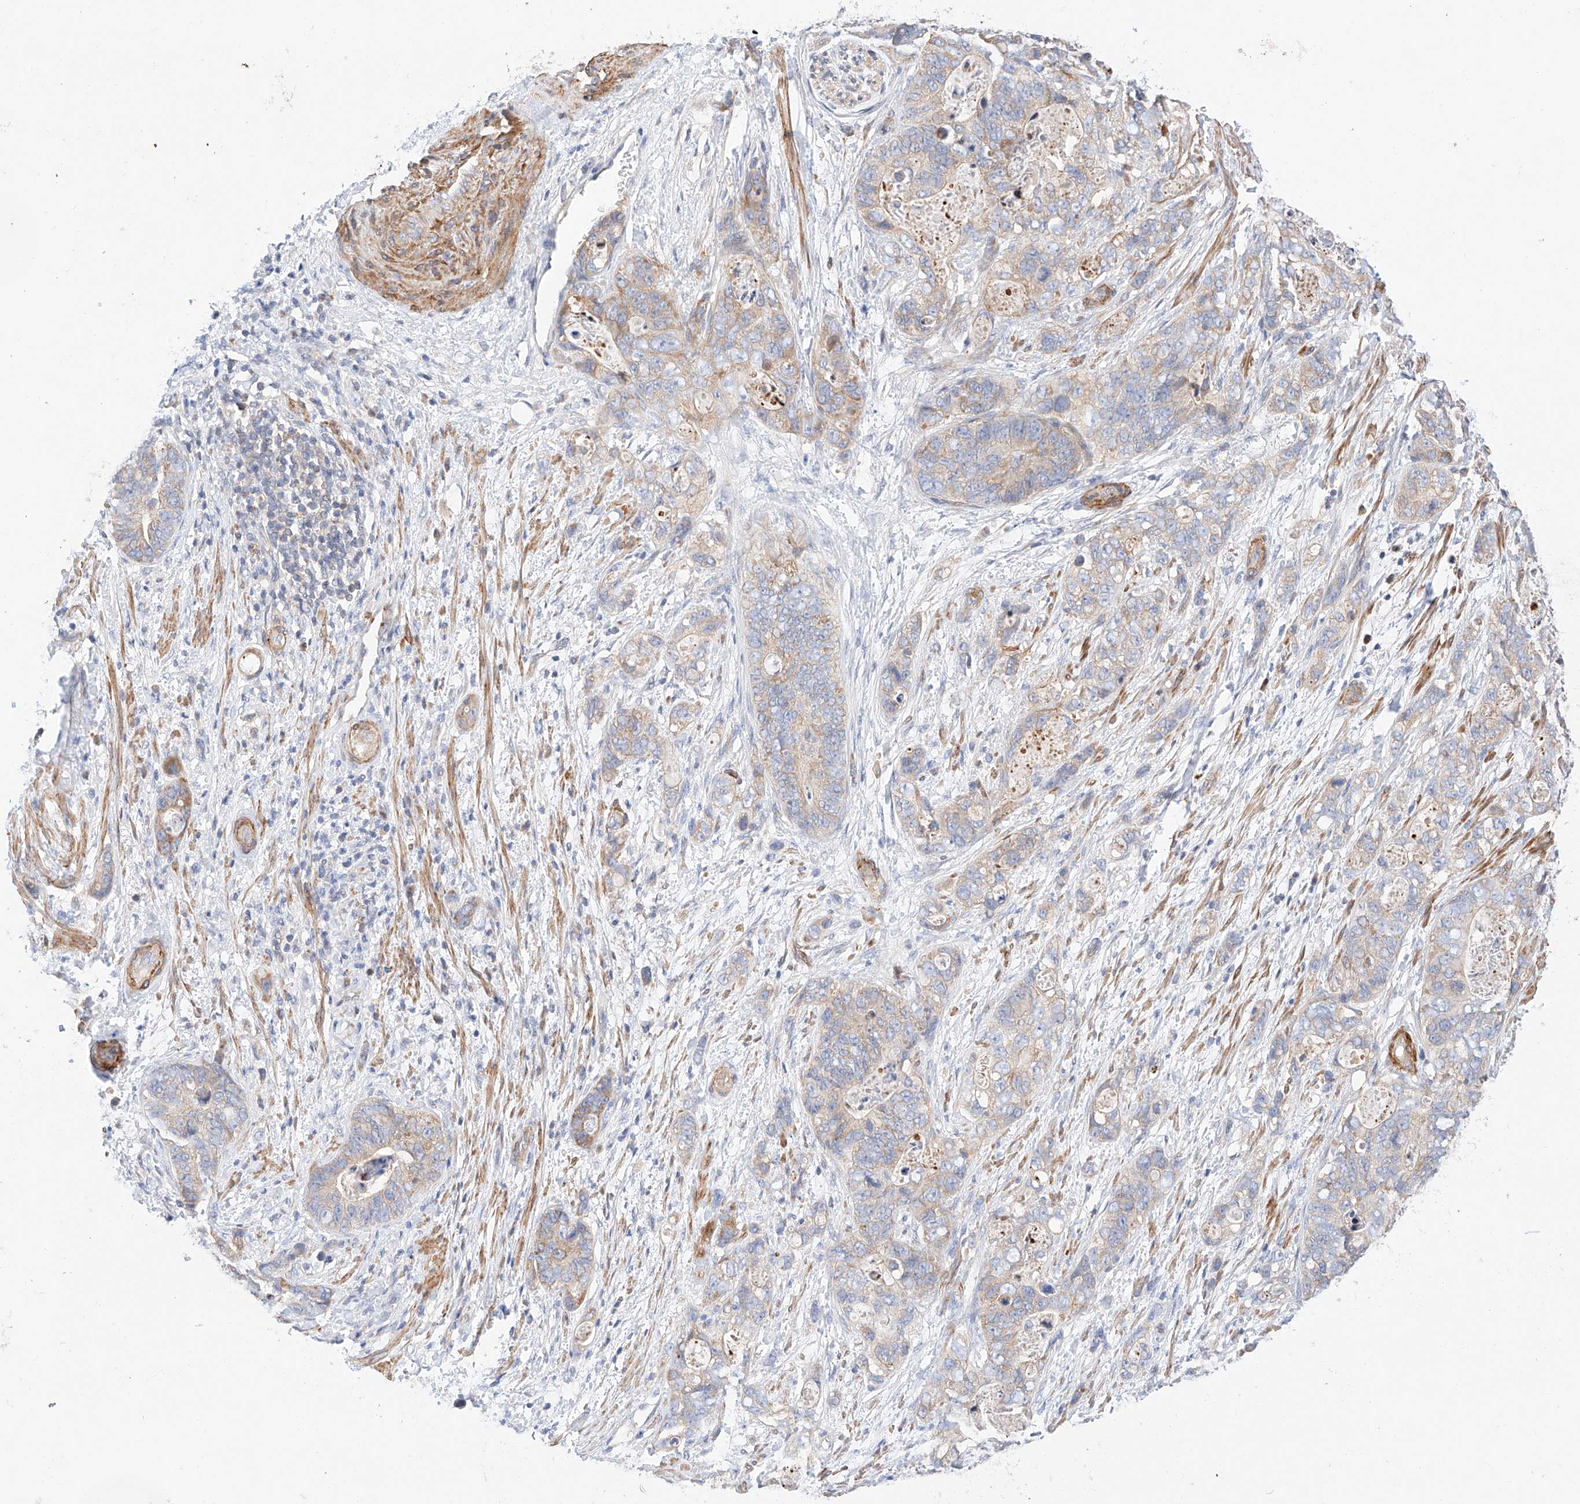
{"staining": {"intensity": "weak", "quantity": "25%-75%", "location": "cytoplasmic/membranous"}, "tissue": "stomach cancer", "cell_type": "Tumor cells", "image_type": "cancer", "snomed": [{"axis": "morphology", "description": "Normal tissue, NOS"}, {"axis": "morphology", "description": "Adenocarcinoma, NOS"}, {"axis": "topography", "description": "Stomach"}], "caption": "Approximately 25%-75% of tumor cells in human stomach cancer display weak cytoplasmic/membranous protein expression as visualized by brown immunohistochemical staining.", "gene": "C6orf118", "patient": {"sex": "female", "age": 89}}